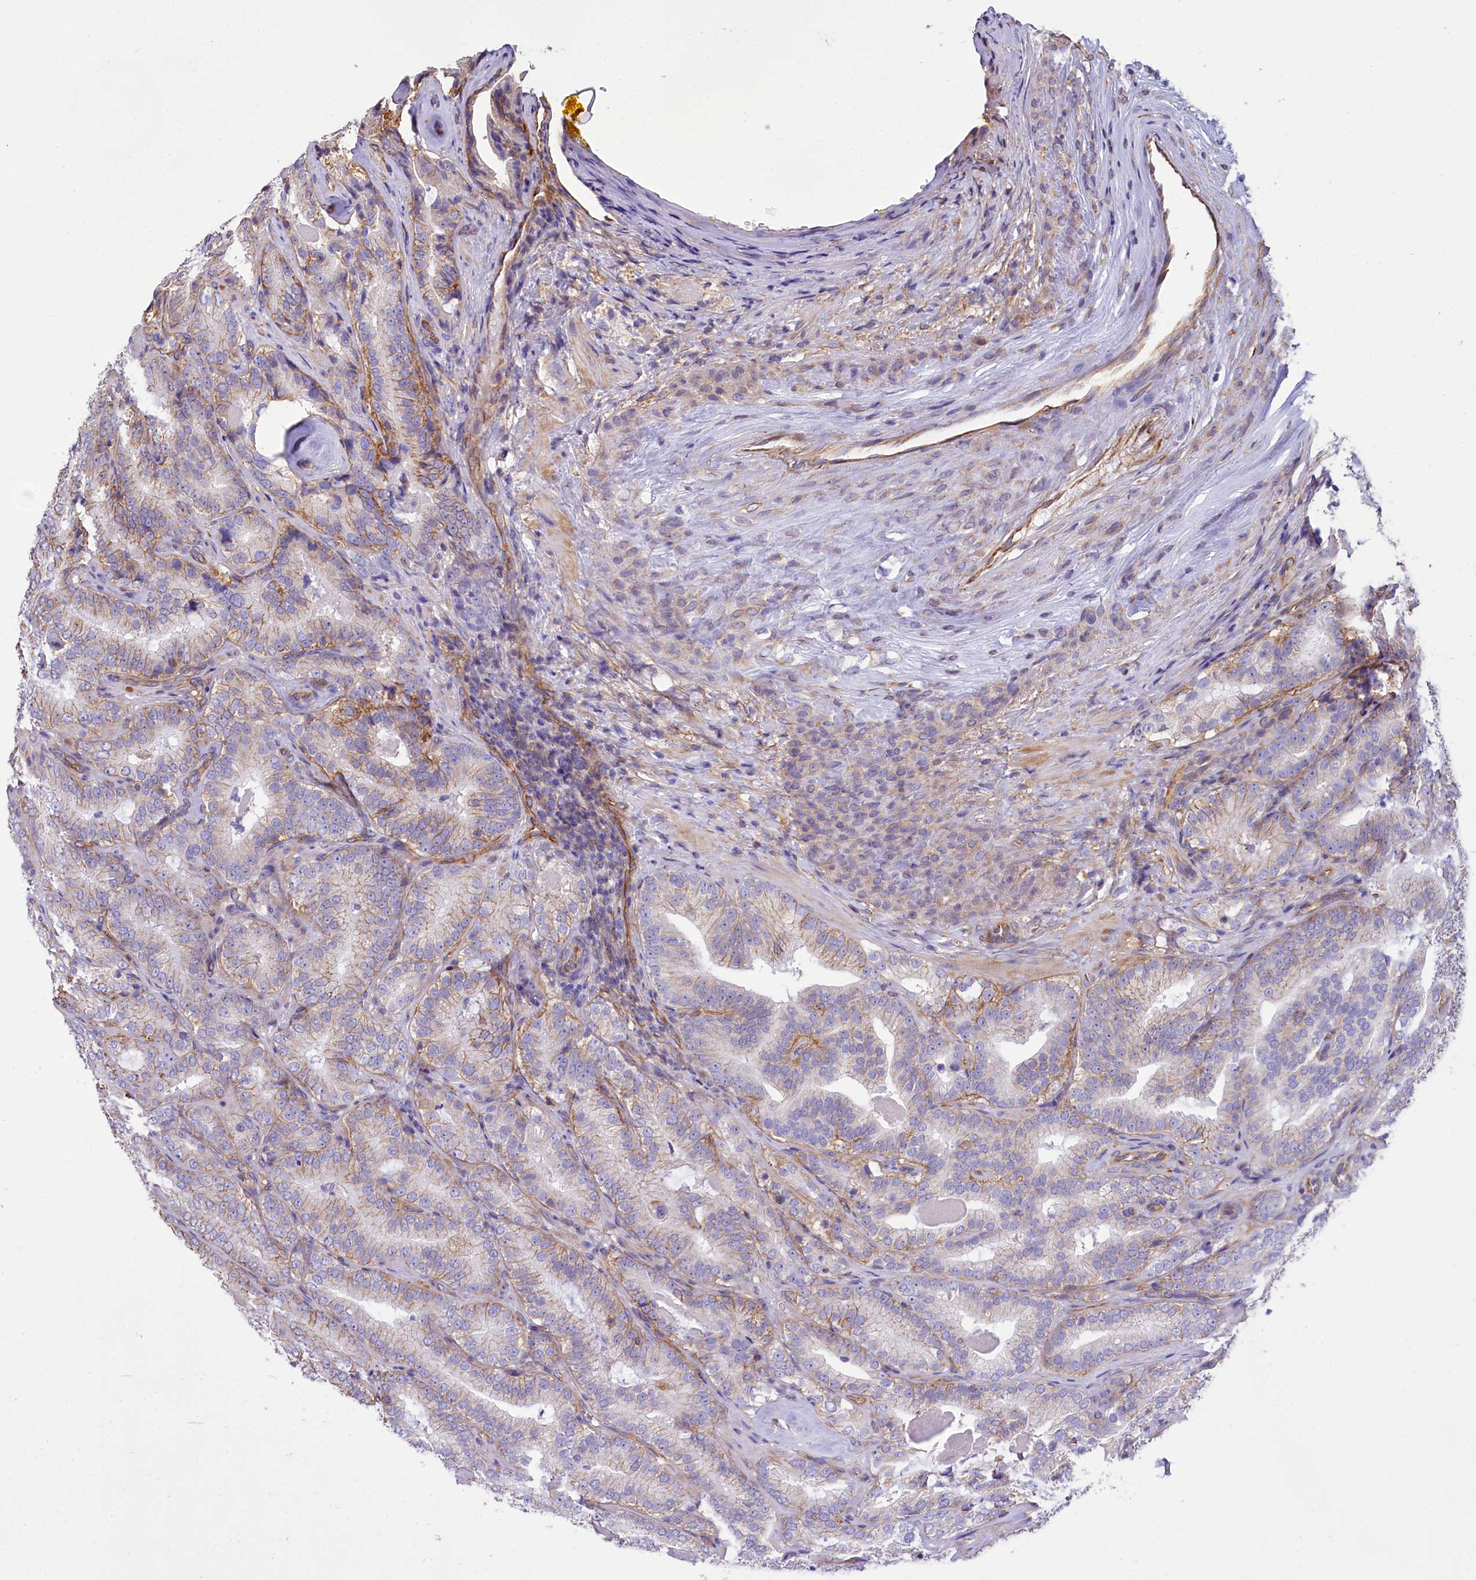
{"staining": {"intensity": "weak", "quantity": "25%-75%", "location": "cytoplasmic/membranous"}, "tissue": "prostate cancer", "cell_type": "Tumor cells", "image_type": "cancer", "snomed": [{"axis": "morphology", "description": "Adenocarcinoma, High grade"}, {"axis": "topography", "description": "Prostate"}], "caption": "Brown immunohistochemical staining in high-grade adenocarcinoma (prostate) displays weak cytoplasmic/membranous staining in approximately 25%-75% of tumor cells.", "gene": "CD99", "patient": {"sex": "male", "age": 57}}